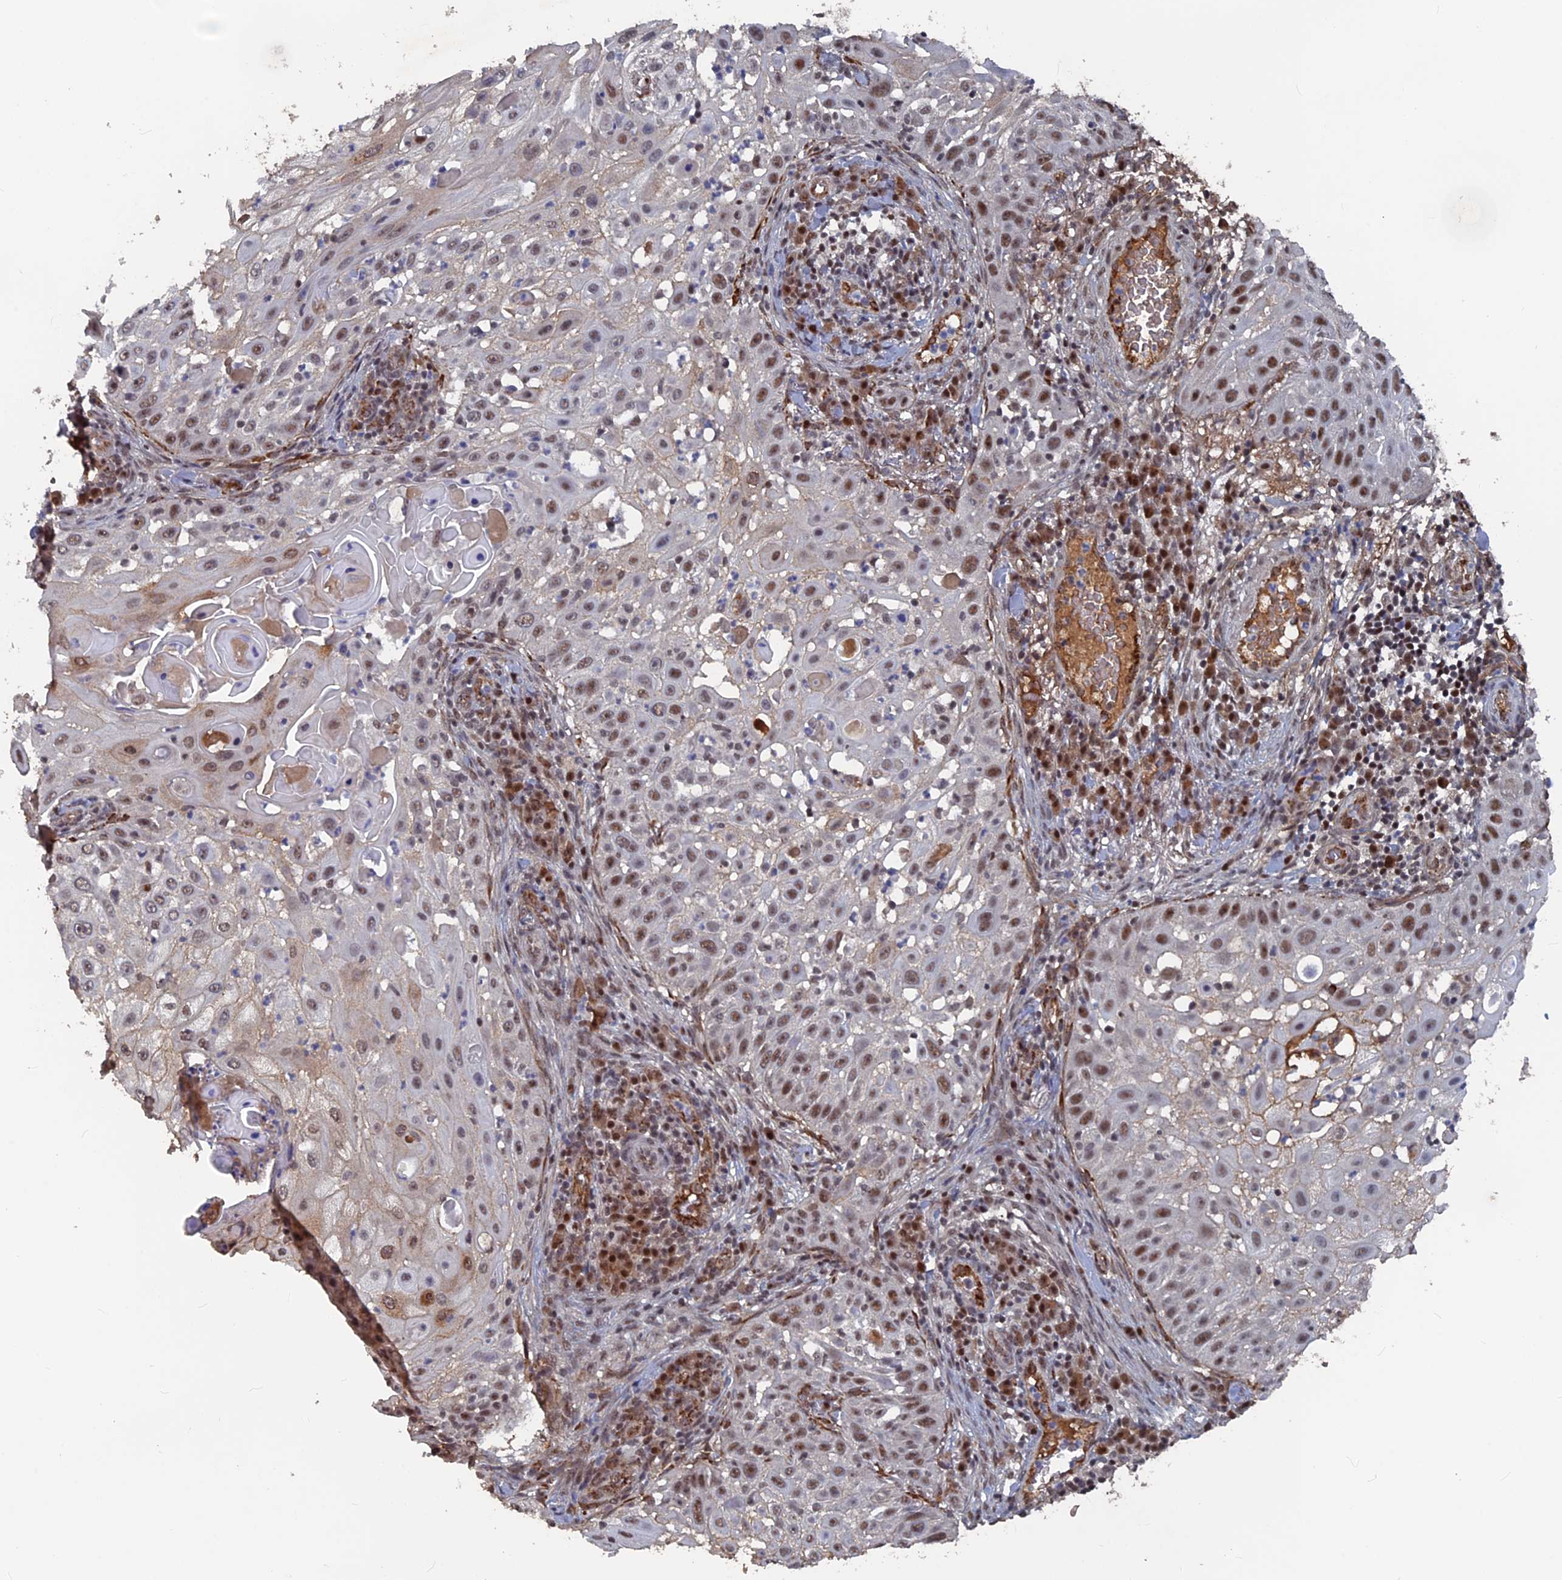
{"staining": {"intensity": "moderate", "quantity": ">75%", "location": "nuclear"}, "tissue": "skin cancer", "cell_type": "Tumor cells", "image_type": "cancer", "snomed": [{"axis": "morphology", "description": "Squamous cell carcinoma, NOS"}, {"axis": "topography", "description": "Skin"}], "caption": "Moderate nuclear expression for a protein is appreciated in about >75% of tumor cells of skin cancer using immunohistochemistry.", "gene": "SH3D21", "patient": {"sex": "female", "age": 44}}